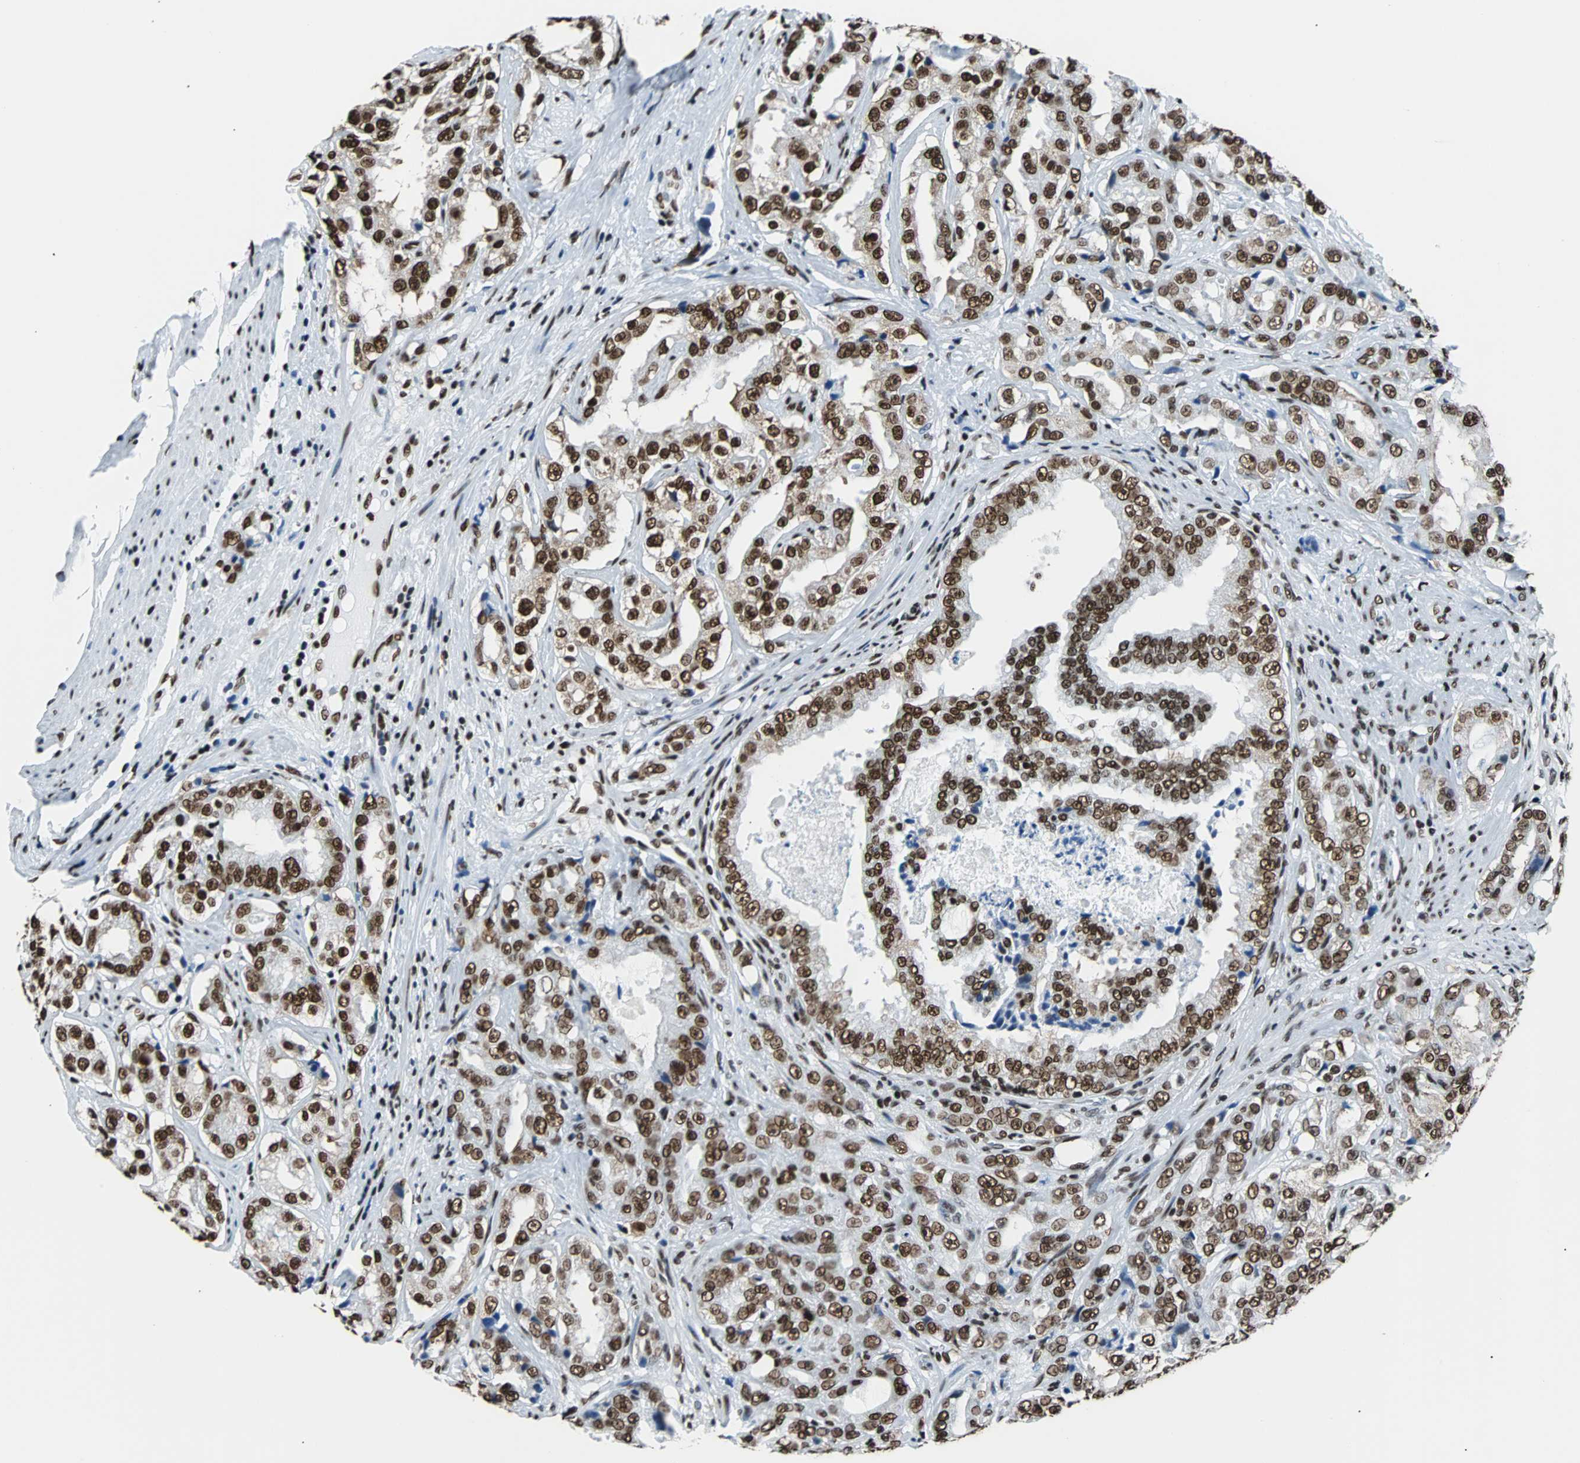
{"staining": {"intensity": "strong", "quantity": ">75%", "location": "nuclear"}, "tissue": "prostate cancer", "cell_type": "Tumor cells", "image_type": "cancer", "snomed": [{"axis": "morphology", "description": "Adenocarcinoma, High grade"}, {"axis": "topography", "description": "Prostate"}], "caption": "Human prostate cancer stained with a protein marker displays strong staining in tumor cells.", "gene": "FUBP1", "patient": {"sex": "male", "age": 73}}